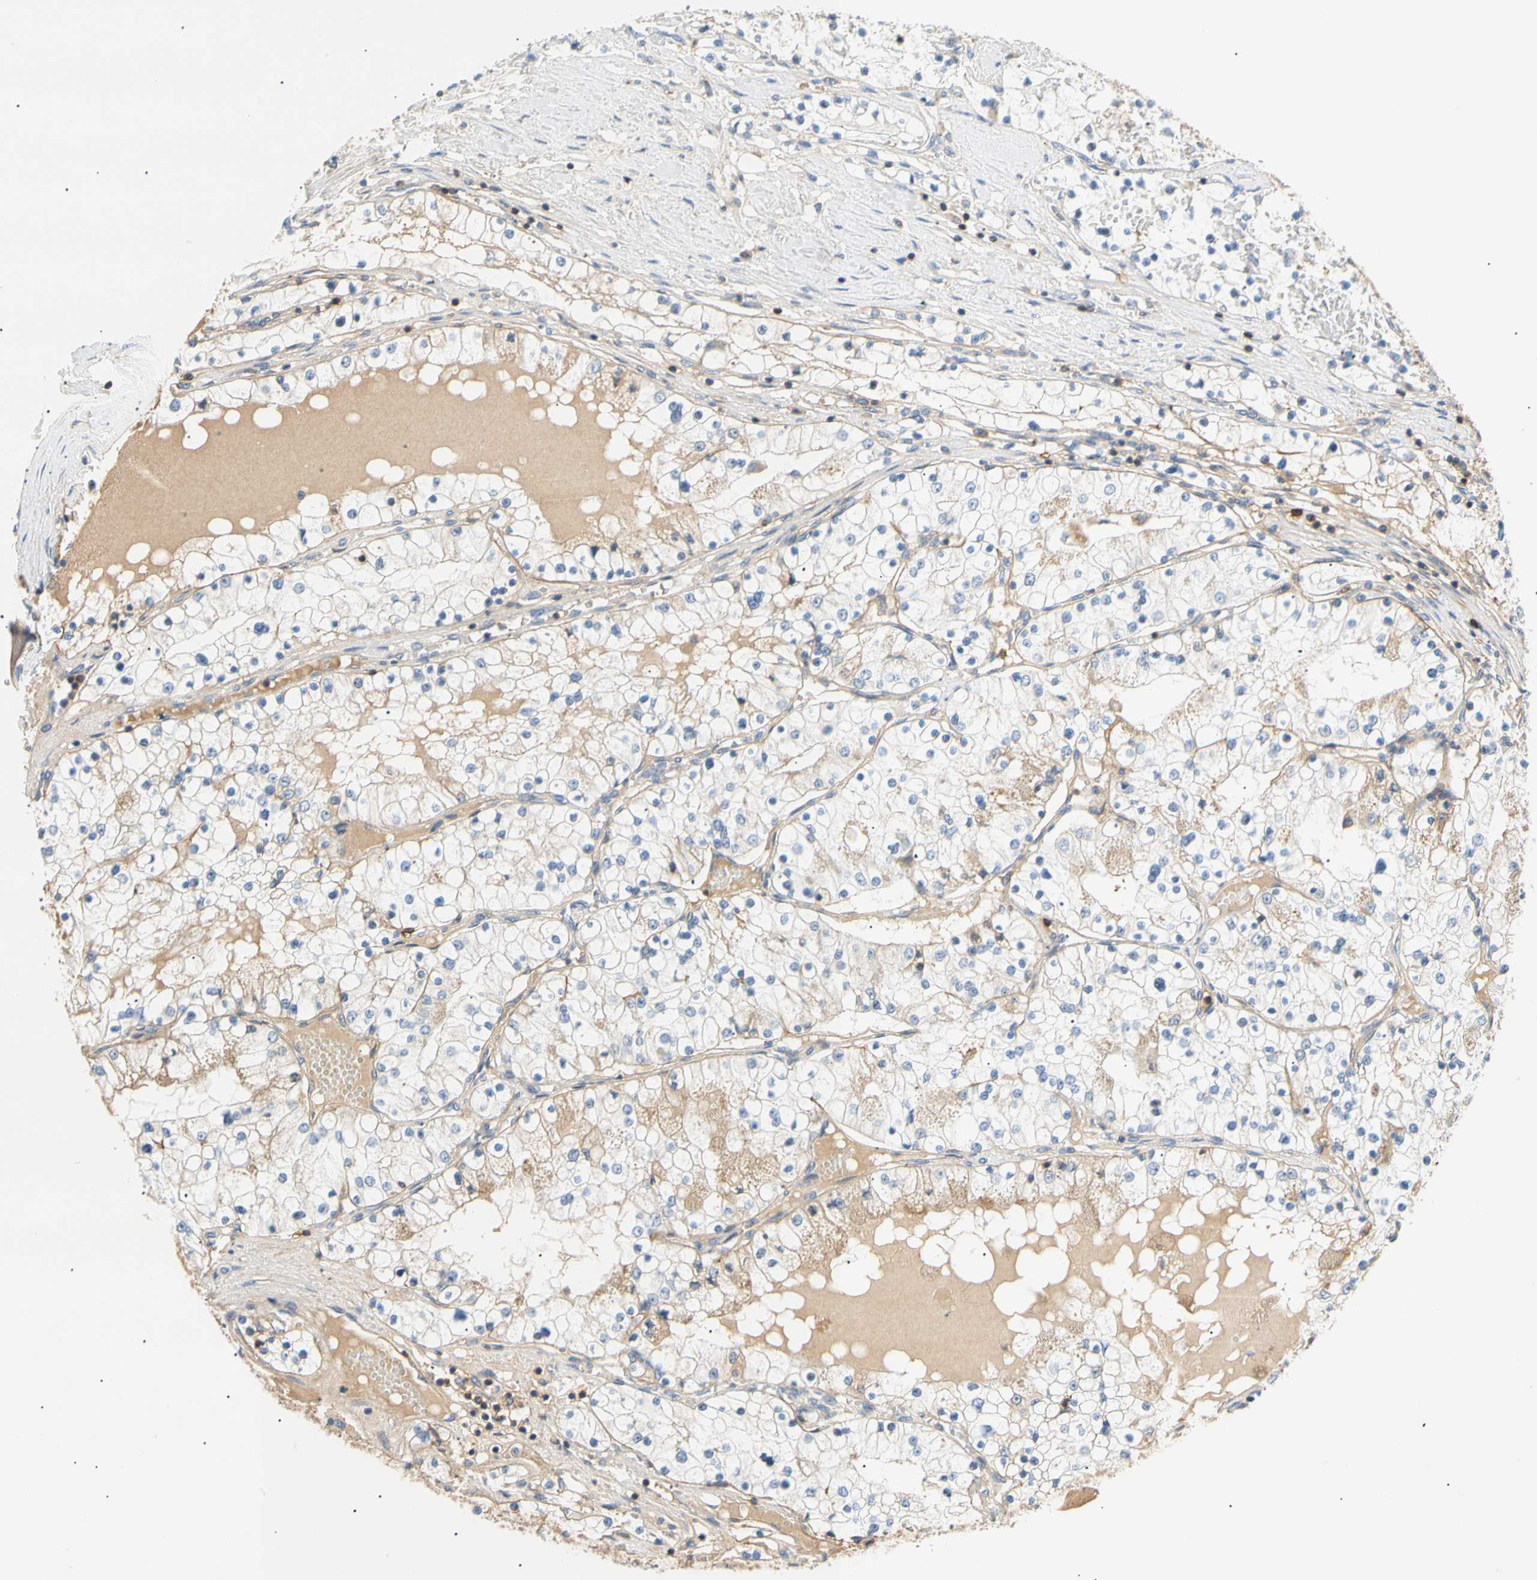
{"staining": {"intensity": "negative", "quantity": "none", "location": "none"}, "tissue": "renal cancer", "cell_type": "Tumor cells", "image_type": "cancer", "snomed": [{"axis": "morphology", "description": "Adenocarcinoma, NOS"}, {"axis": "topography", "description": "Kidney"}], "caption": "An immunohistochemistry image of renal cancer (adenocarcinoma) is shown. There is no staining in tumor cells of renal cancer (adenocarcinoma).", "gene": "TNFRSF18", "patient": {"sex": "male", "age": 68}}